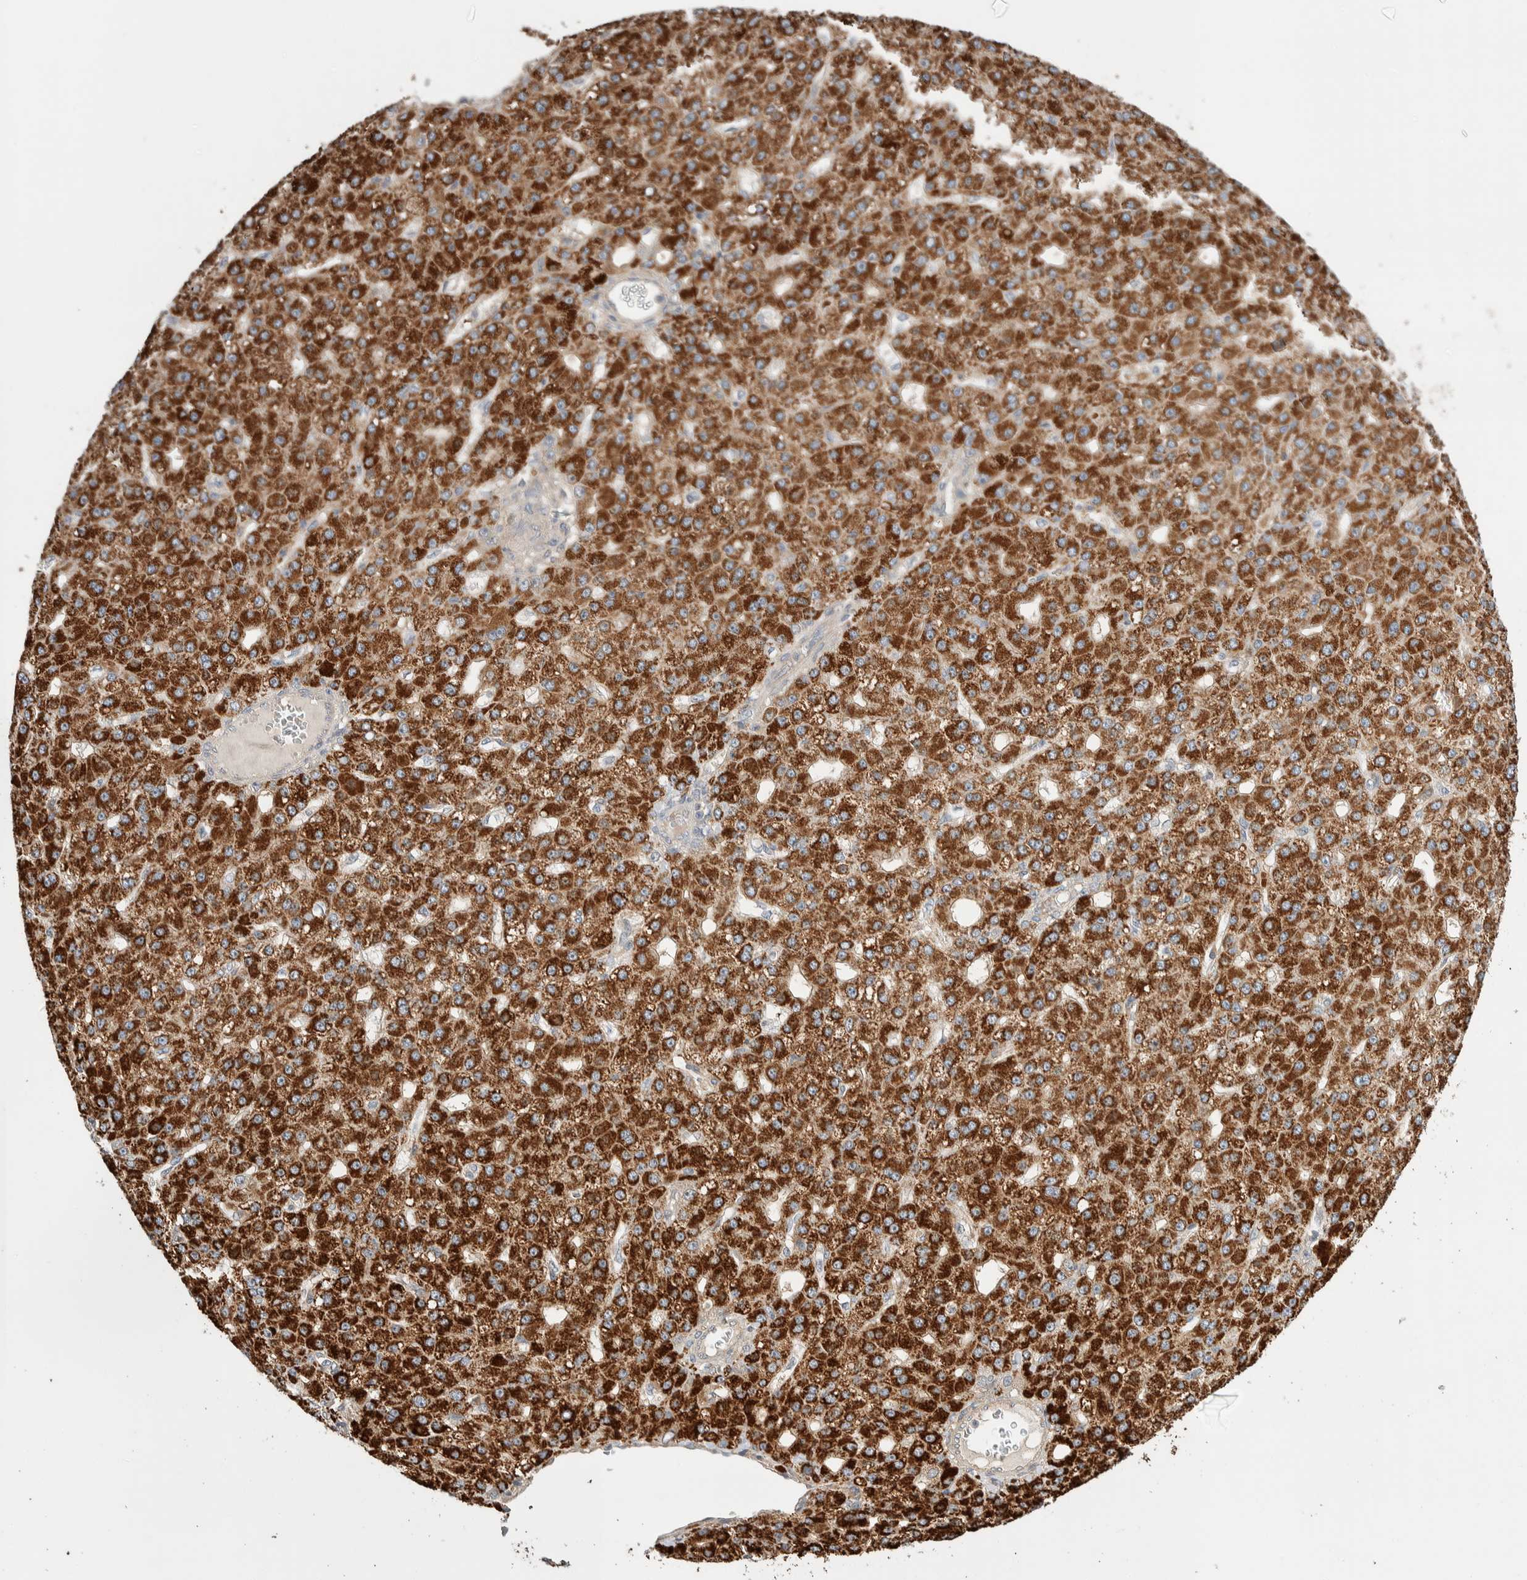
{"staining": {"intensity": "strong", "quantity": ">75%", "location": "cytoplasmic/membranous"}, "tissue": "liver cancer", "cell_type": "Tumor cells", "image_type": "cancer", "snomed": [{"axis": "morphology", "description": "Carcinoma, Hepatocellular, NOS"}, {"axis": "topography", "description": "Liver"}], "caption": "IHC of human liver cancer displays high levels of strong cytoplasmic/membranous positivity in about >75% of tumor cells. The protein is shown in brown color, while the nuclei are stained blue.", "gene": "WDR91", "patient": {"sex": "male", "age": 67}}